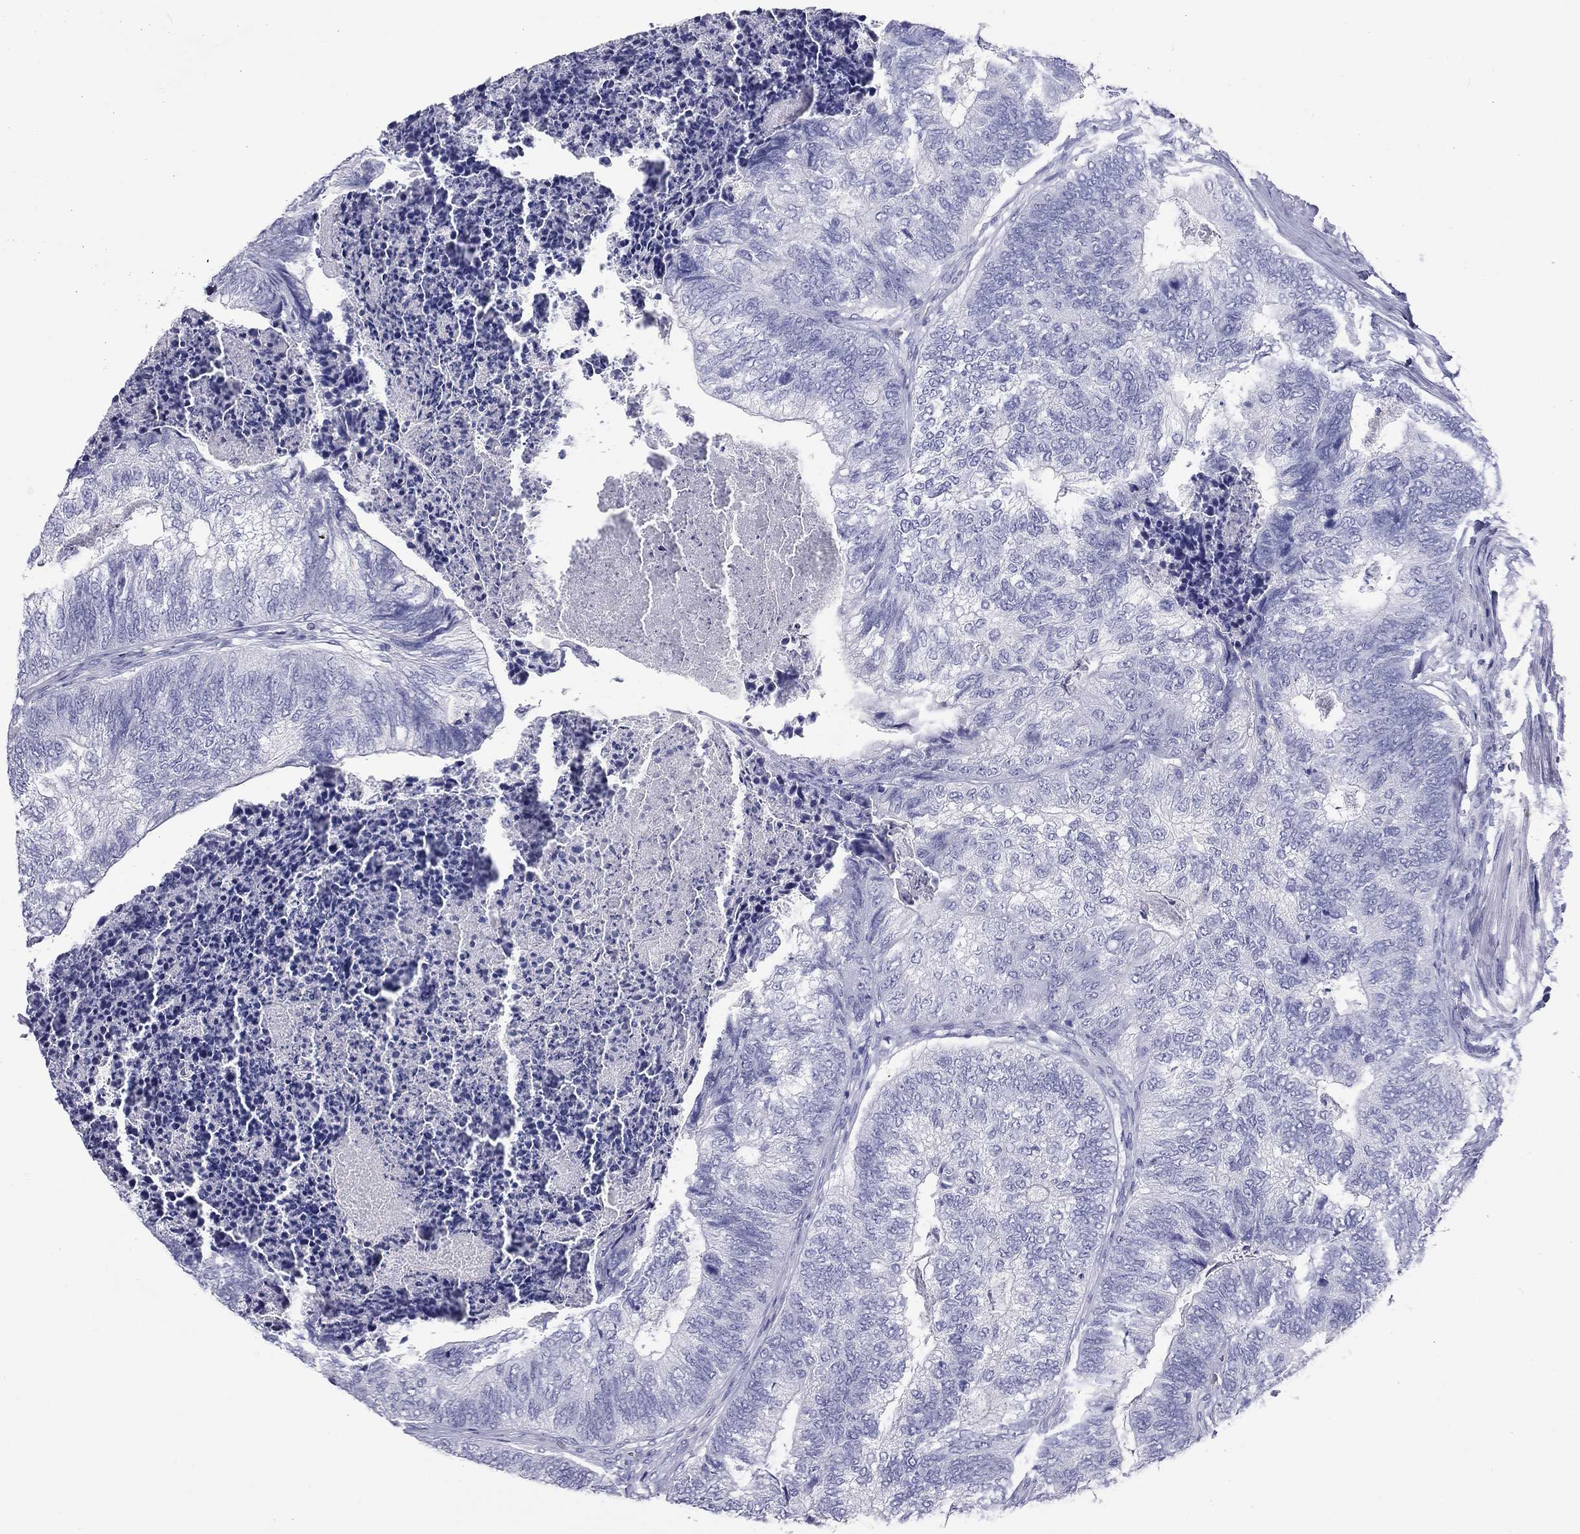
{"staining": {"intensity": "negative", "quantity": "none", "location": "none"}, "tissue": "colorectal cancer", "cell_type": "Tumor cells", "image_type": "cancer", "snomed": [{"axis": "morphology", "description": "Adenocarcinoma, NOS"}, {"axis": "topography", "description": "Colon"}], "caption": "DAB immunohistochemical staining of colorectal adenocarcinoma displays no significant expression in tumor cells. (Brightfield microscopy of DAB (3,3'-diaminobenzidine) IHC at high magnification).", "gene": "DNALI1", "patient": {"sex": "female", "age": 67}}